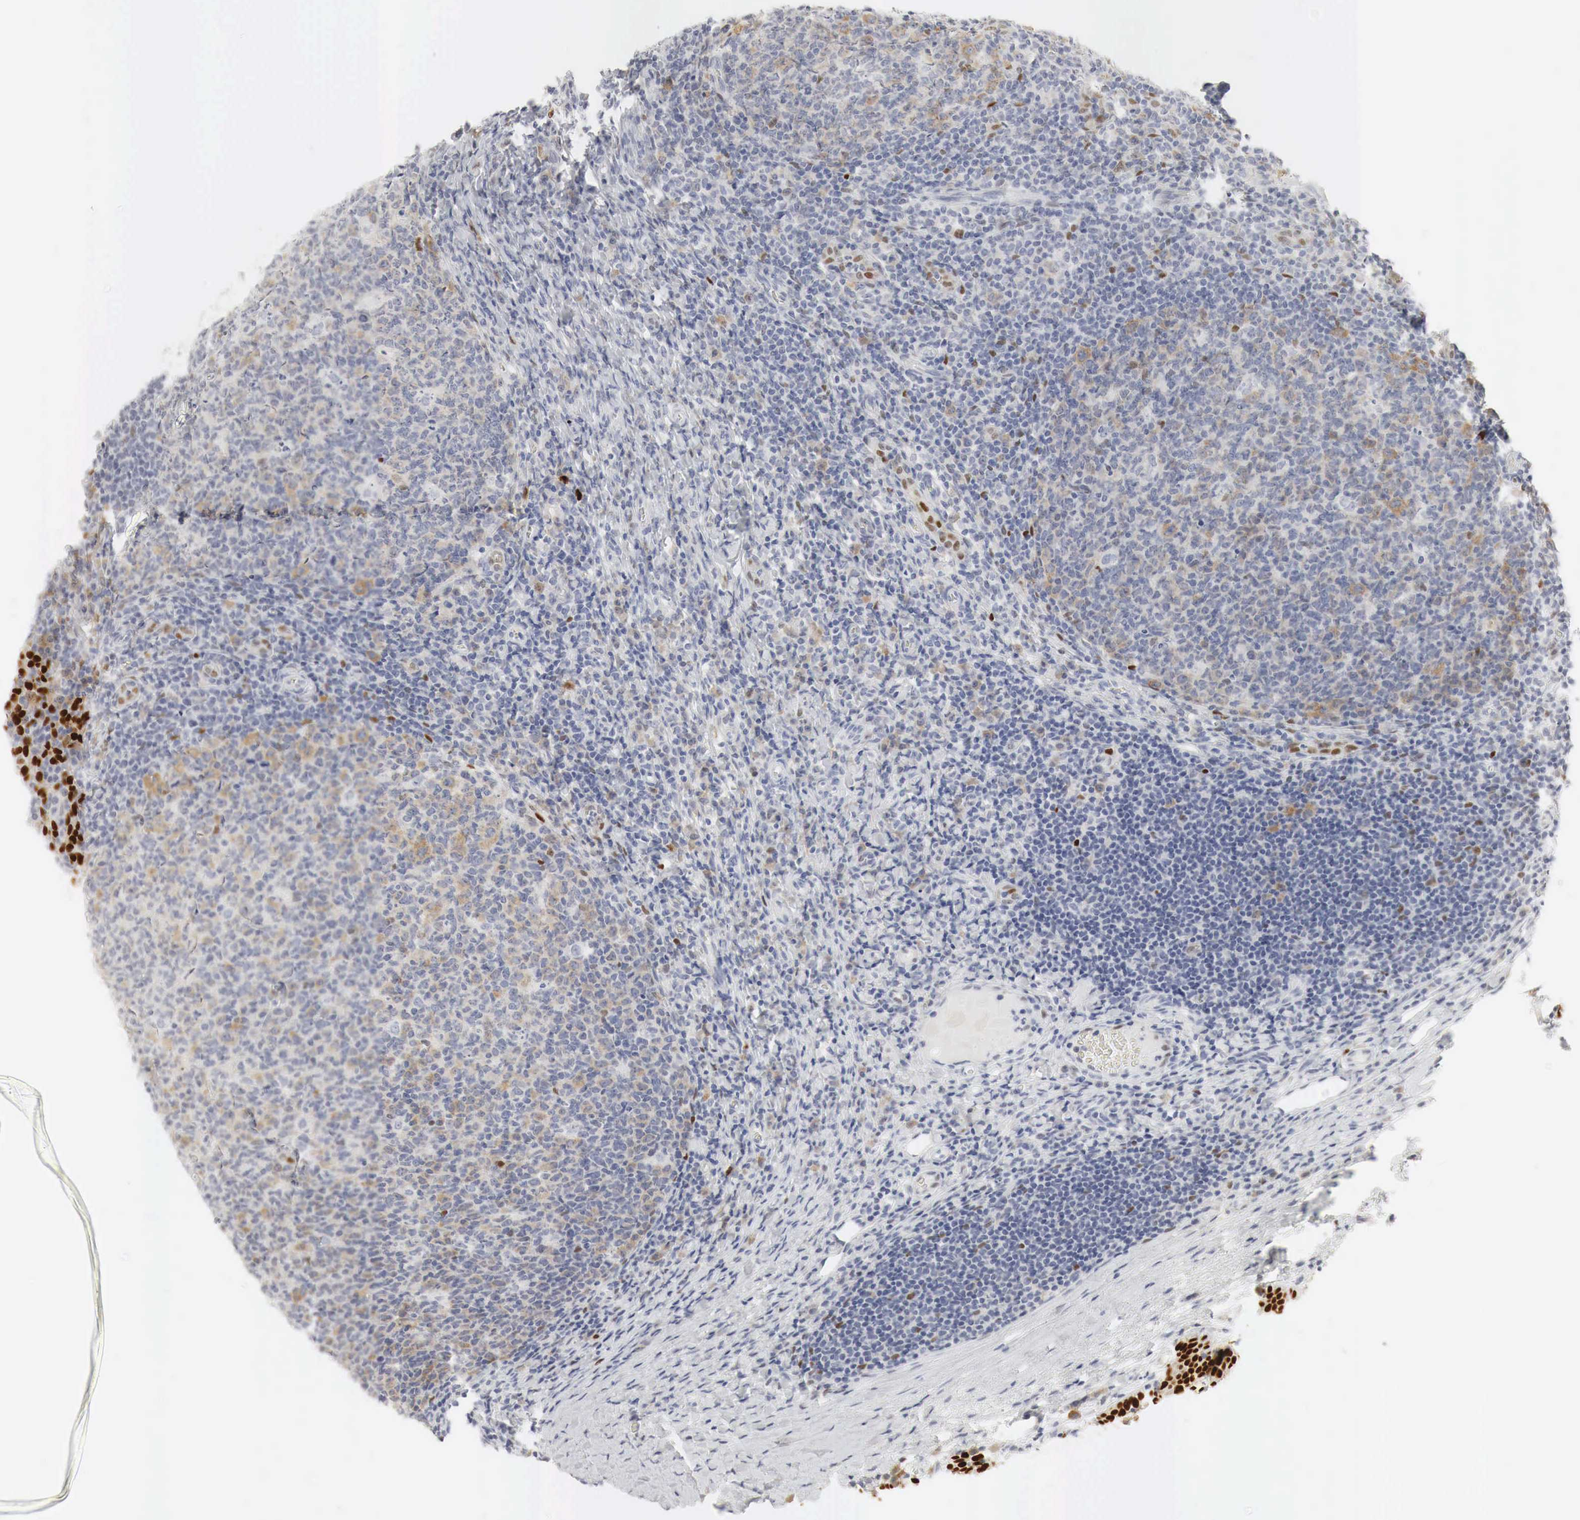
{"staining": {"intensity": "weak", "quantity": "<25%", "location": "cytoplasmic/membranous"}, "tissue": "tonsil", "cell_type": "Germinal center cells", "image_type": "normal", "snomed": [{"axis": "morphology", "description": "Normal tissue, NOS"}, {"axis": "topography", "description": "Tonsil"}], "caption": "Immunohistochemistry image of benign tonsil: tonsil stained with DAB reveals no significant protein positivity in germinal center cells. The staining is performed using DAB (3,3'-diaminobenzidine) brown chromogen with nuclei counter-stained in using hematoxylin.", "gene": "TP63", "patient": {"sex": "male", "age": 6}}